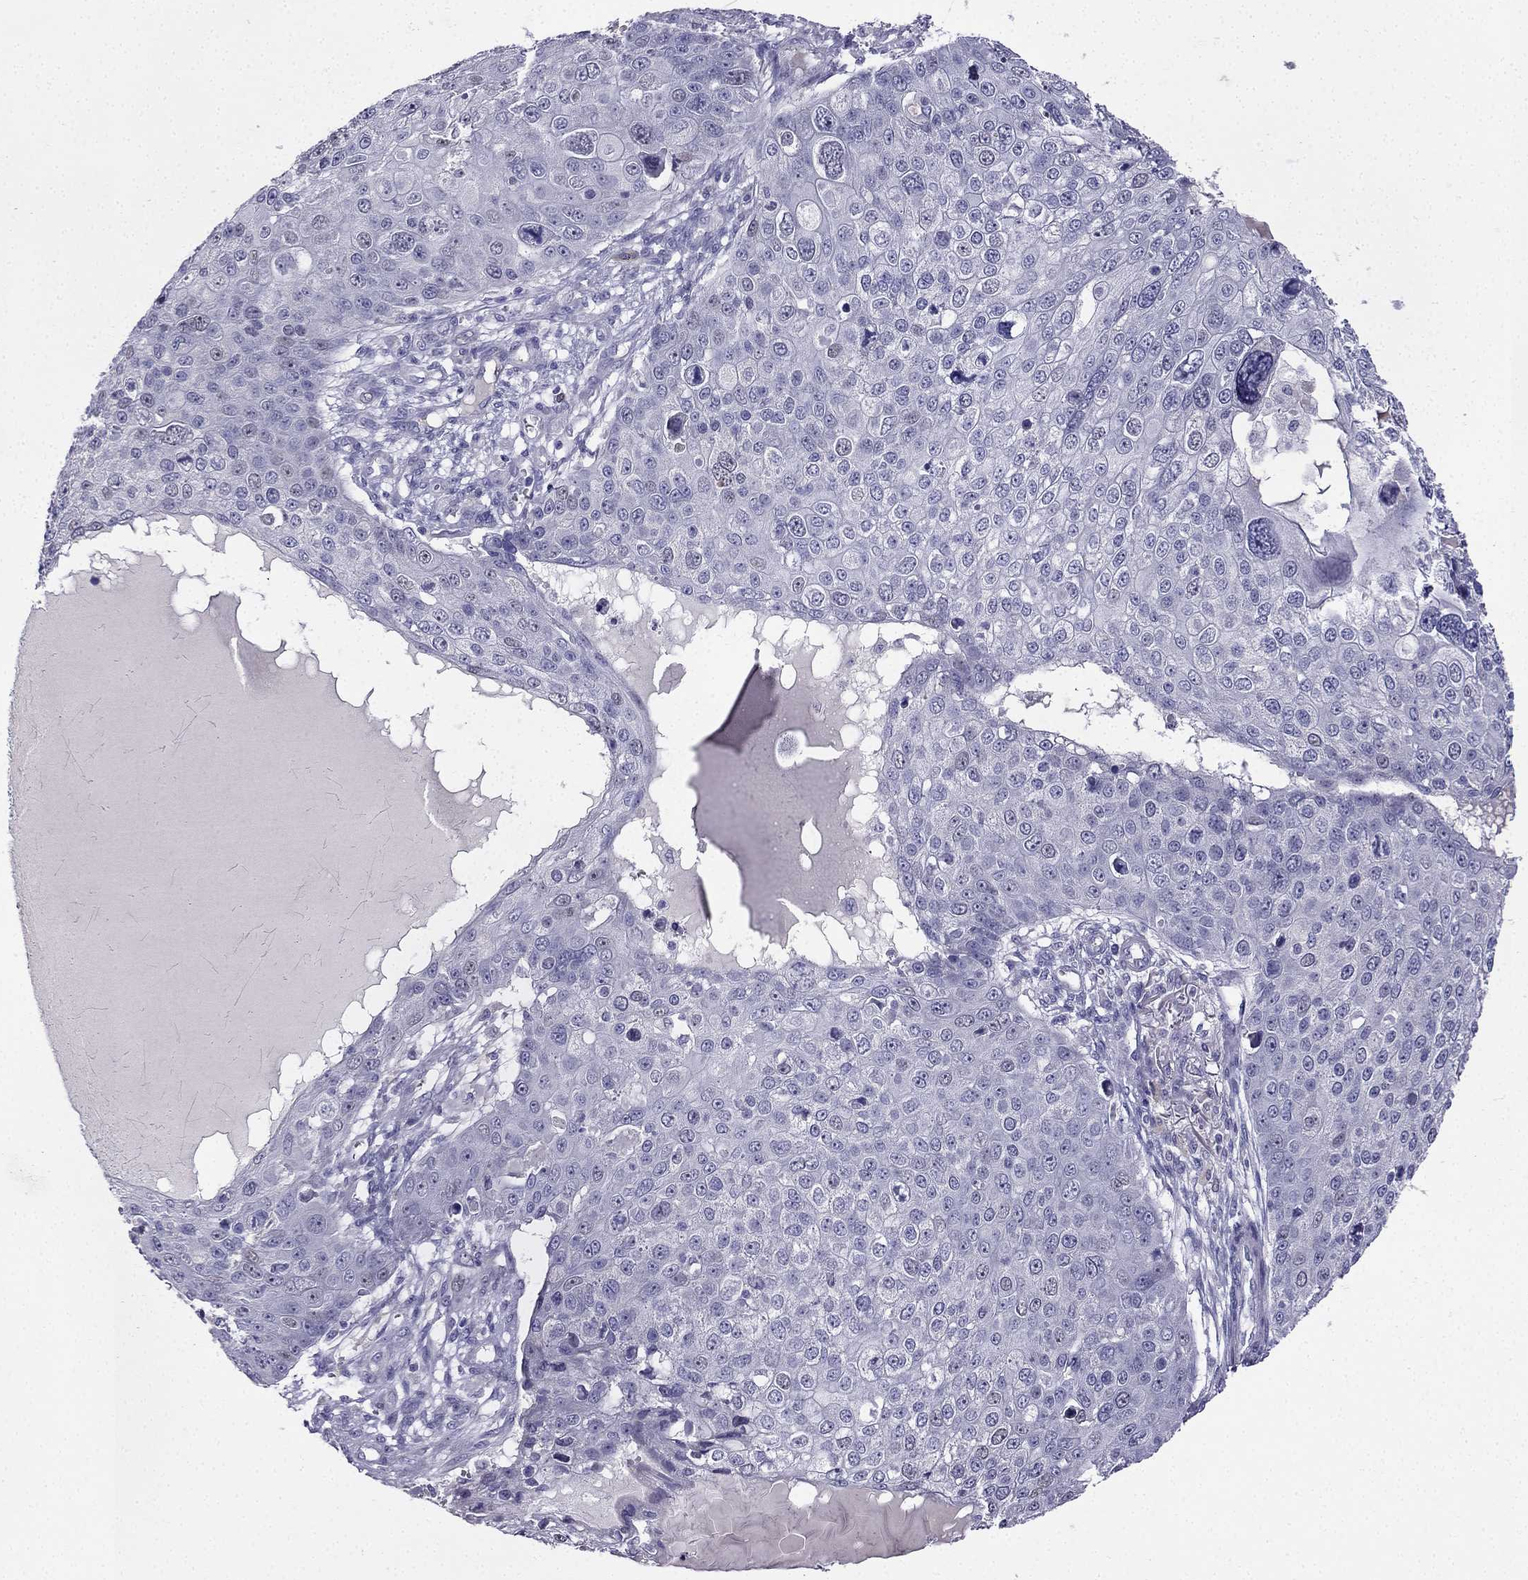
{"staining": {"intensity": "weak", "quantity": "<25%", "location": "nuclear"}, "tissue": "skin cancer", "cell_type": "Tumor cells", "image_type": "cancer", "snomed": [{"axis": "morphology", "description": "Squamous cell carcinoma, NOS"}, {"axis": "topography", "description": "Skin"}], "caption": "This is an IHC image of human skin cancer. There is no staining in tumor cells.", "gene": "UHRF1", "patient": {"sex": "male", "age": 71}}